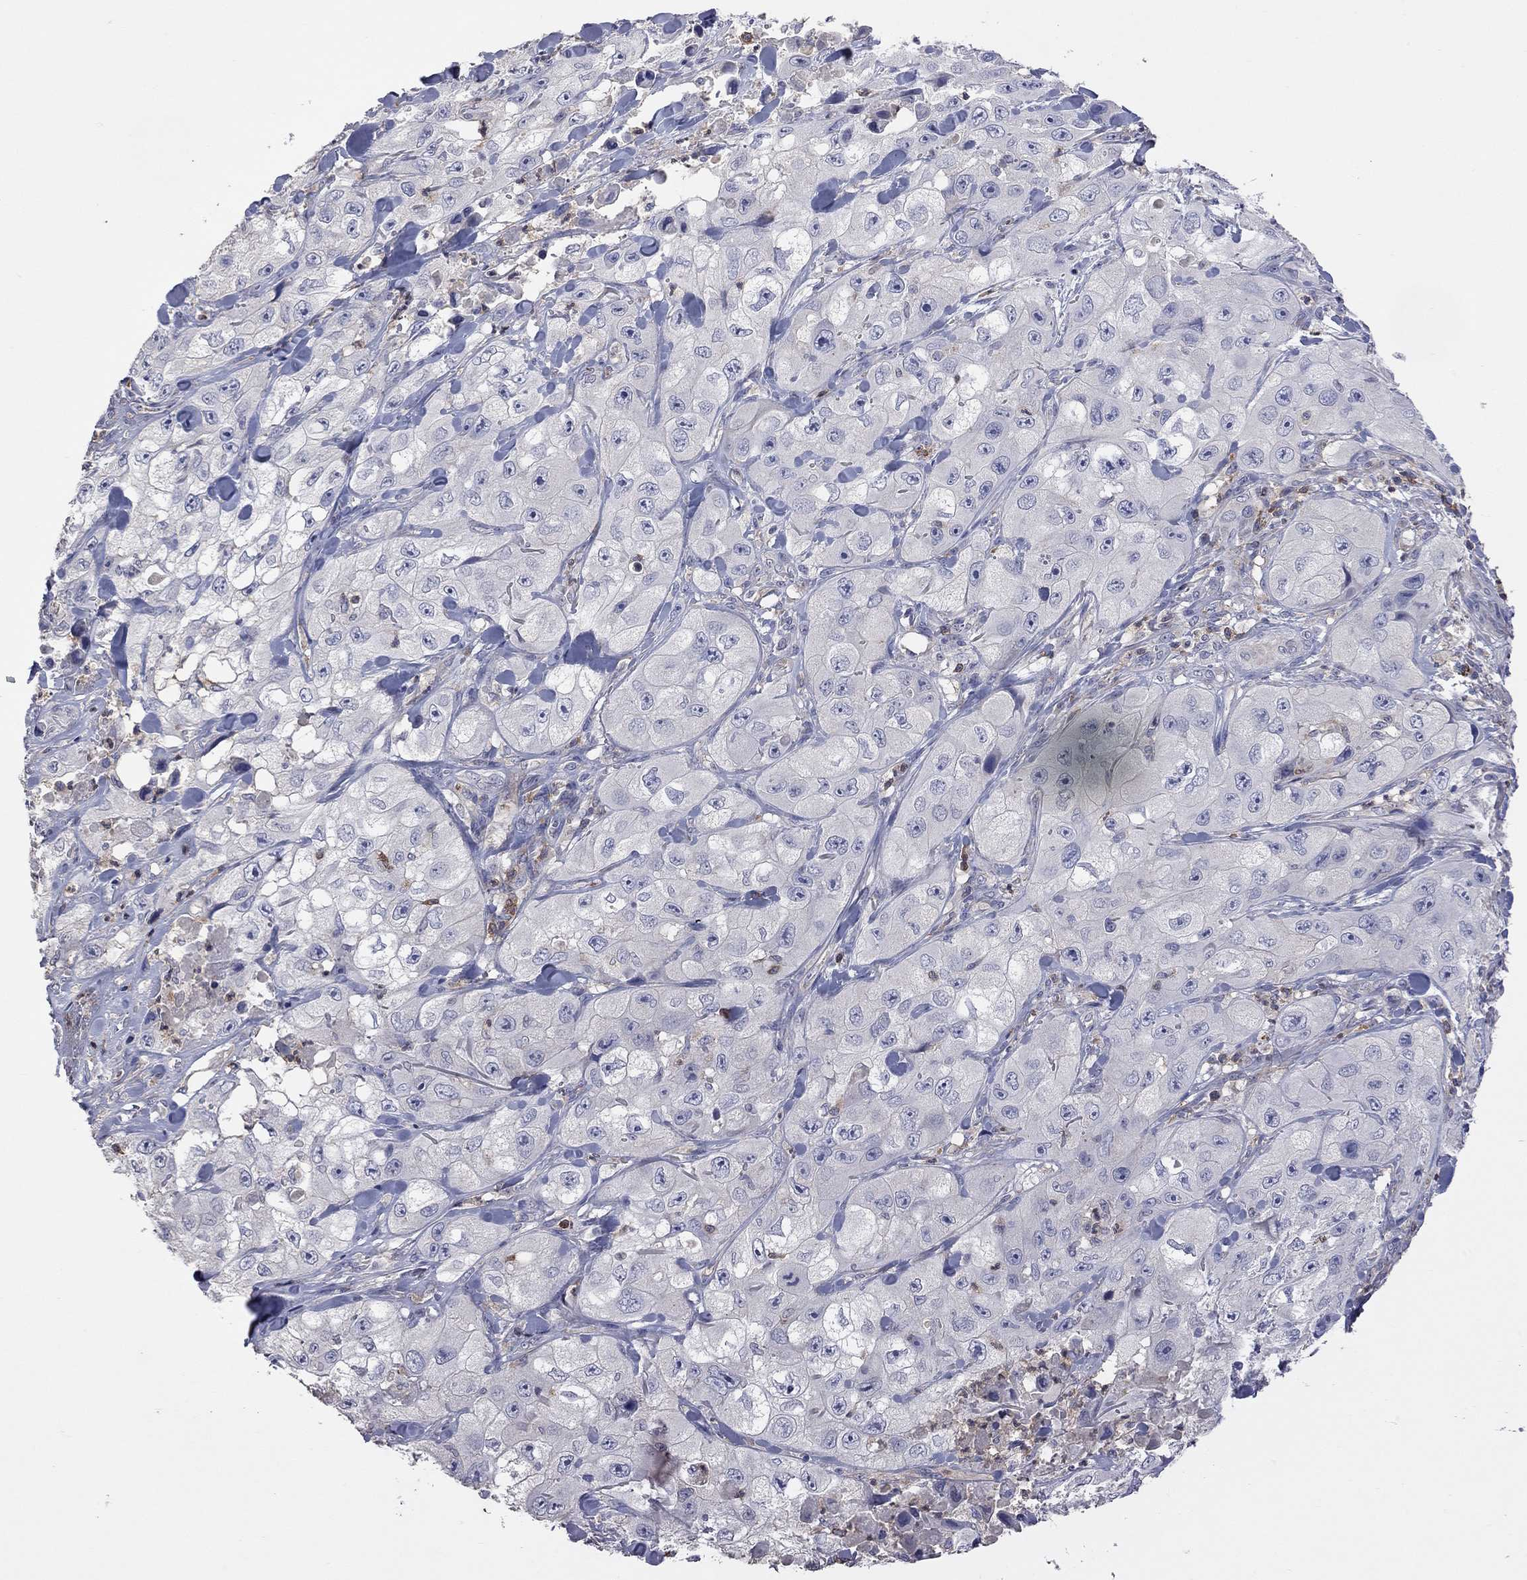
{"staining": {"intensity": "negative", "quantity": "none", "location": "none"}, "tissue": "skin cancer", "cell_type": "Tumor cells", "image_type": "cancer", "snomed": [{"axis": "morphology", "description": "Squamous cell carcinoma, NOS"}, {"axis": "topography", "description": "Skin"}, {"axis": "topography", "description": "Subcutis"}], "caption": "IHC of human skin cancer (squamous cell carcinoma) shows no positivity in tumor cells. (DAB immunohistochemistry (IHC) visualized using brightfield microscopy, high magnification).", "gene": "IPCEF1", "patient": {"sex": "male", "age": 73}}